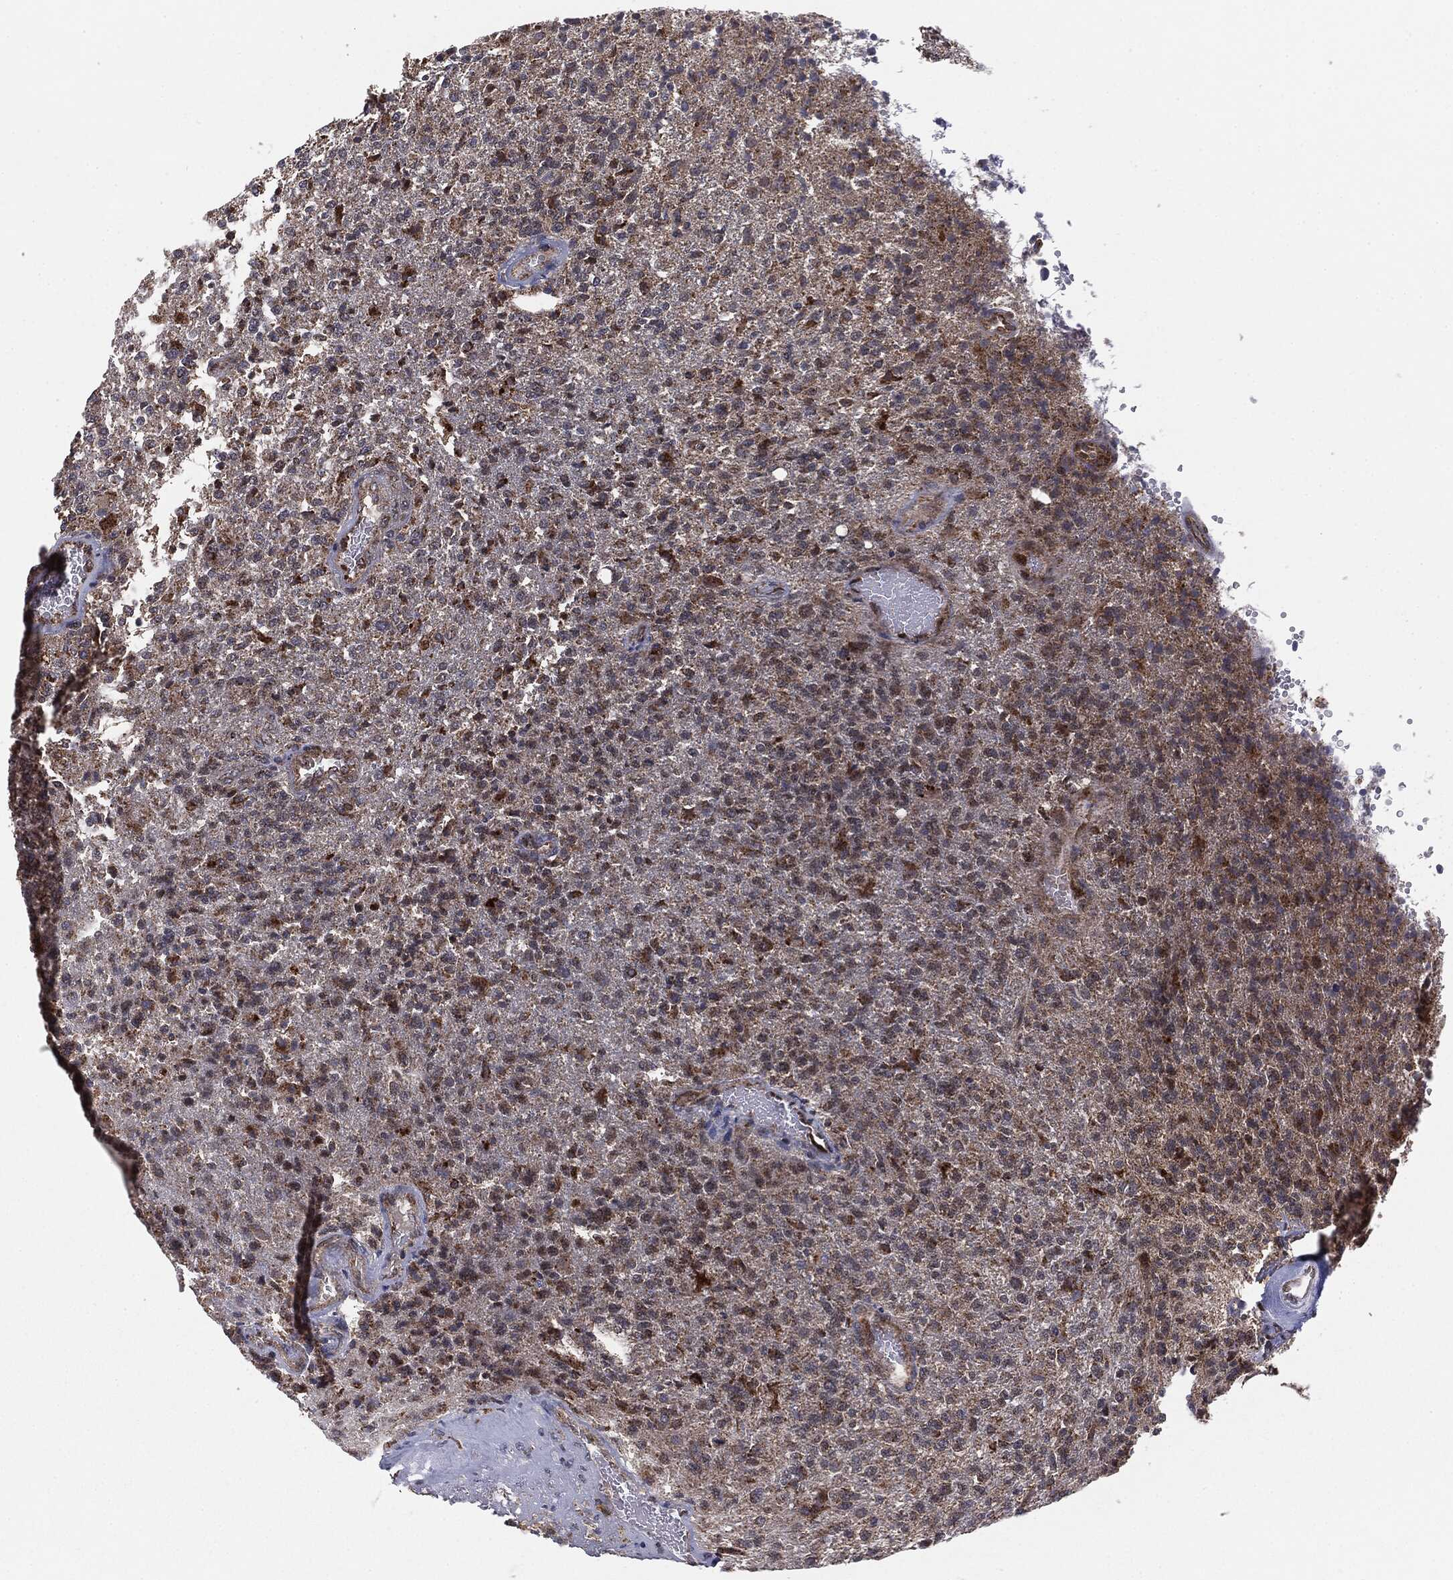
{"staining": {"intensity": "moderate", "quantity": "25%-75%", "location": "cytoplasmic/membranous"}, "tissue": "glioma", "cell_type": "Tumor cells", "image_type": "cancer", "snomed": [{"axis": "morphology", "description": "Glioma, malignant, High grade"}, {"axis": "topography", "description": "Brain"}], "caption": "Immunohistochemical staining of human high-grade glioma (malignant) displays medium levels of moderate cytoplasmic/membranous expression in about 25%-75% of tumor cells.", "gene": "MTOR", "patient": {"sex": "male", "age": 56}}